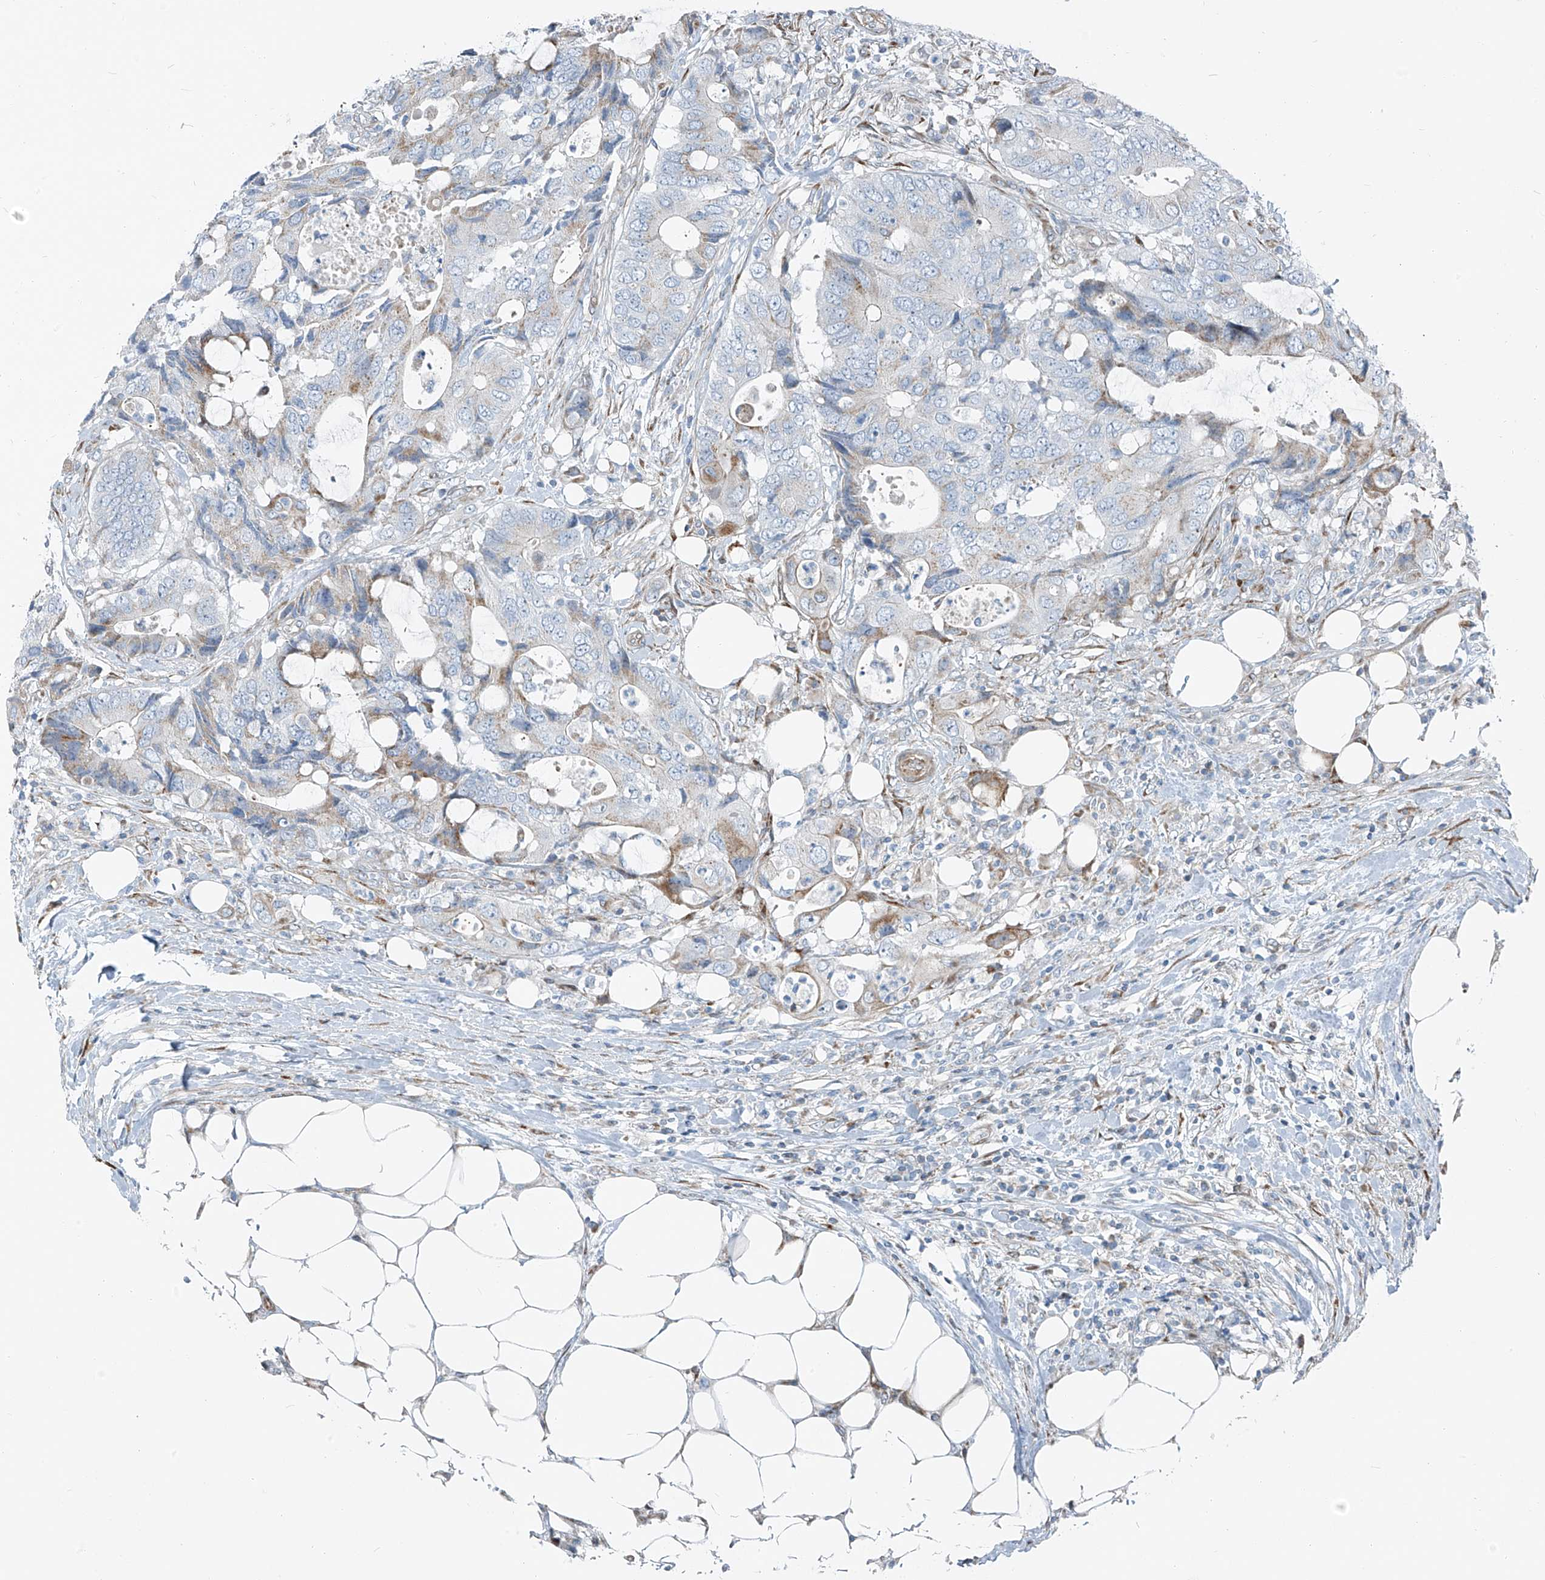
{"staining": {"intensity": "moderate", "quantity": "<25%", "location": "cytoplasmic/membranous"}, "tissue": "colorectal cancer", "cell_type": "Tumor cells", "image_type": "cancer", "snomed": [{"axis": "morphology", "description": "Adenocarcinoma, NOS"}, {"axis": "topography", "description": "Colon"}], "caption": "Immunohistochemistry (IHC) (DAB (3,3'-diaminobenzidine)) staining of colorectal cancer (adenocarcinoma) displays moderate cytoplasmic/membranous protein expression in about <25% of tumor cells. The protein is shown in brown color, while the nuclei are stained blue.", "gene": "HIC2", "patient": {"sex": "male", "age": 71}}